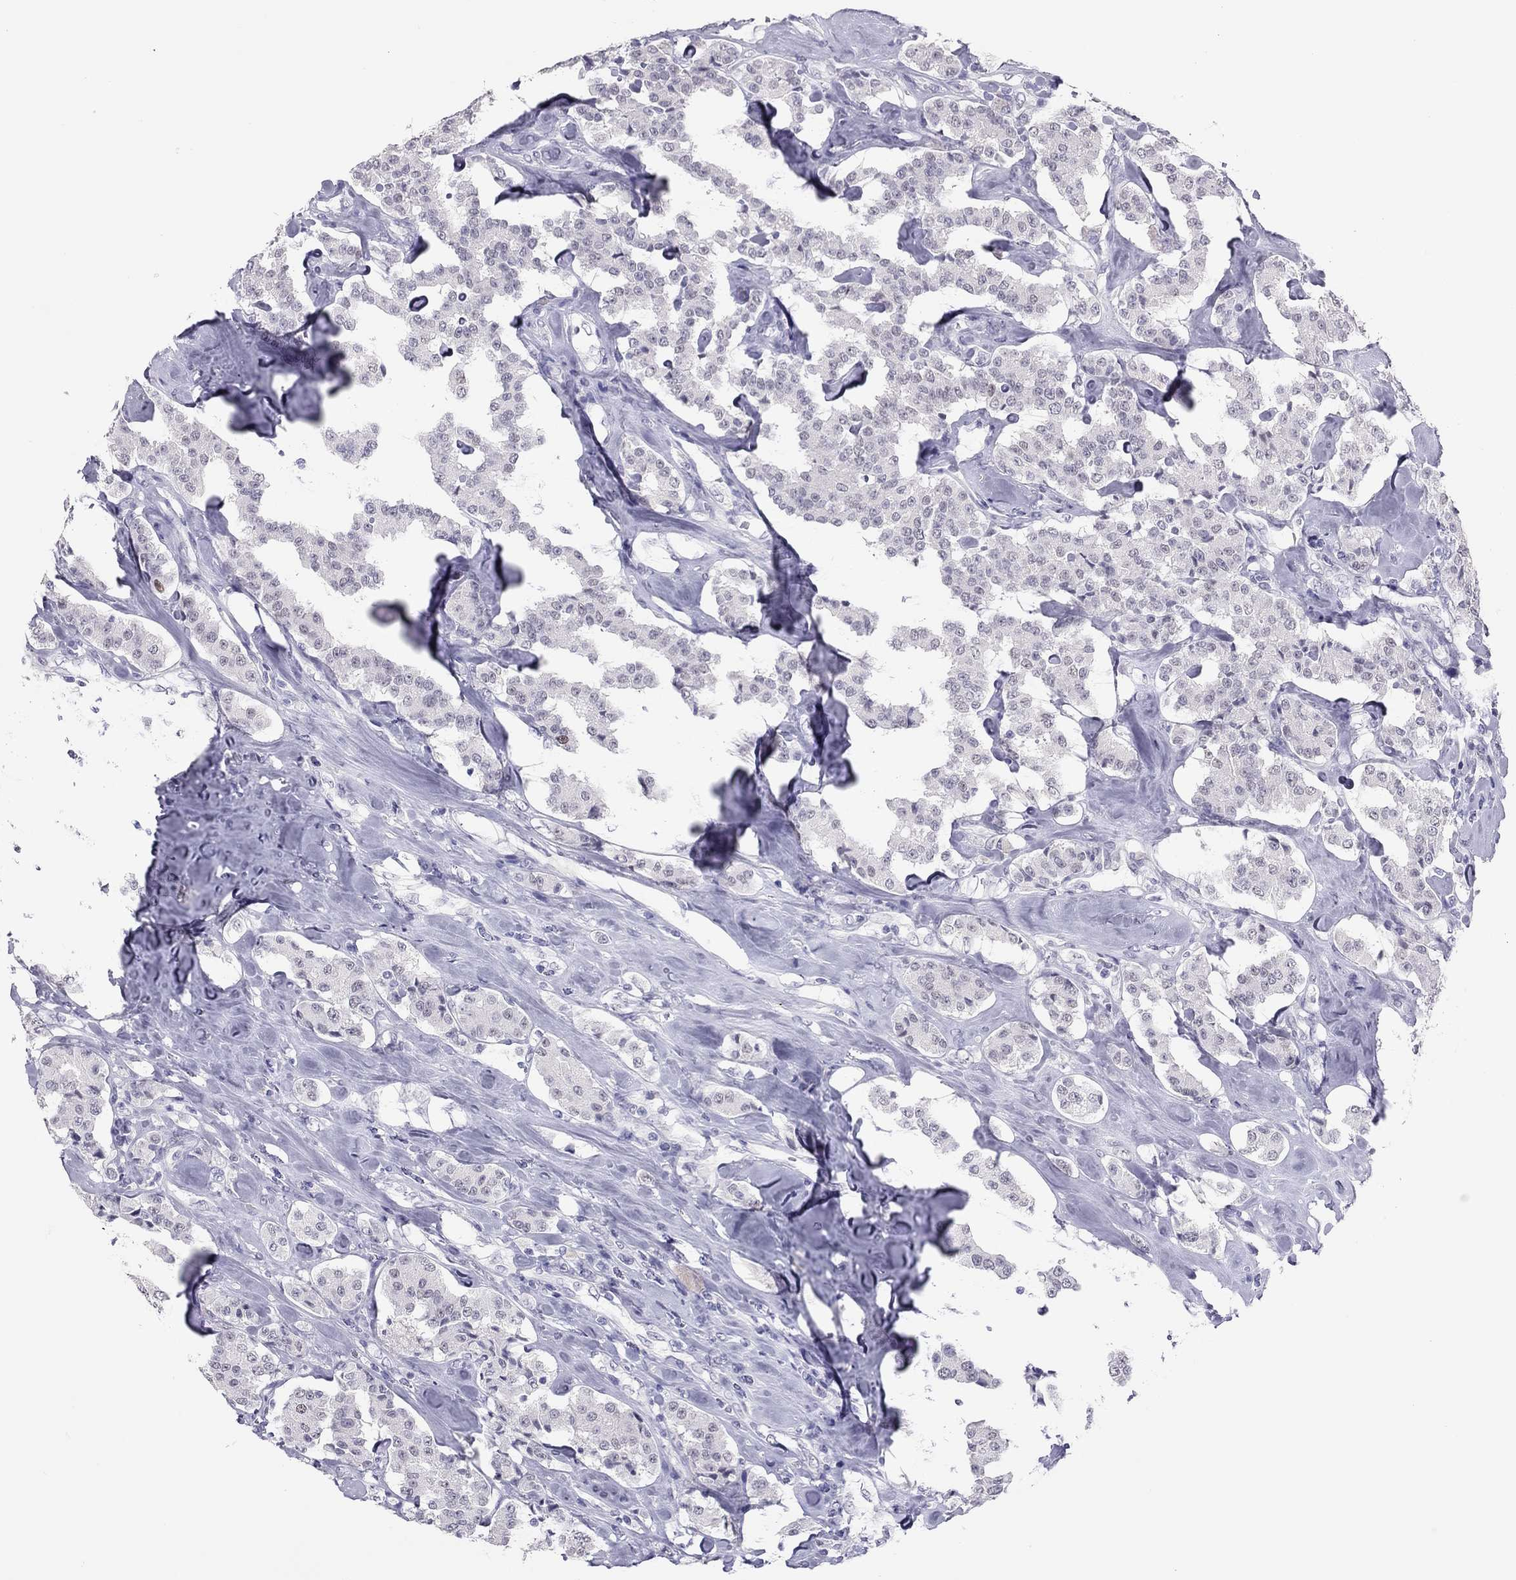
{"staining": {"intensity": "negative", "quantity": "none", "location": "none"}, "tissue": "carcinoid", "cell_type": "Tumor cells", "image_type": "cancer", "snomed": [{"axis": "morphology", "description": "Carcinoid, malignant, NOS"}, {"axis": "topography", "description": "Pancreas"}], "caption": "Histopathology image shows no protein positivity in tumor cells of carcinoid tissue.", "gene": "PHOX2A", "patient": {"sex": "male", "age": 41}}